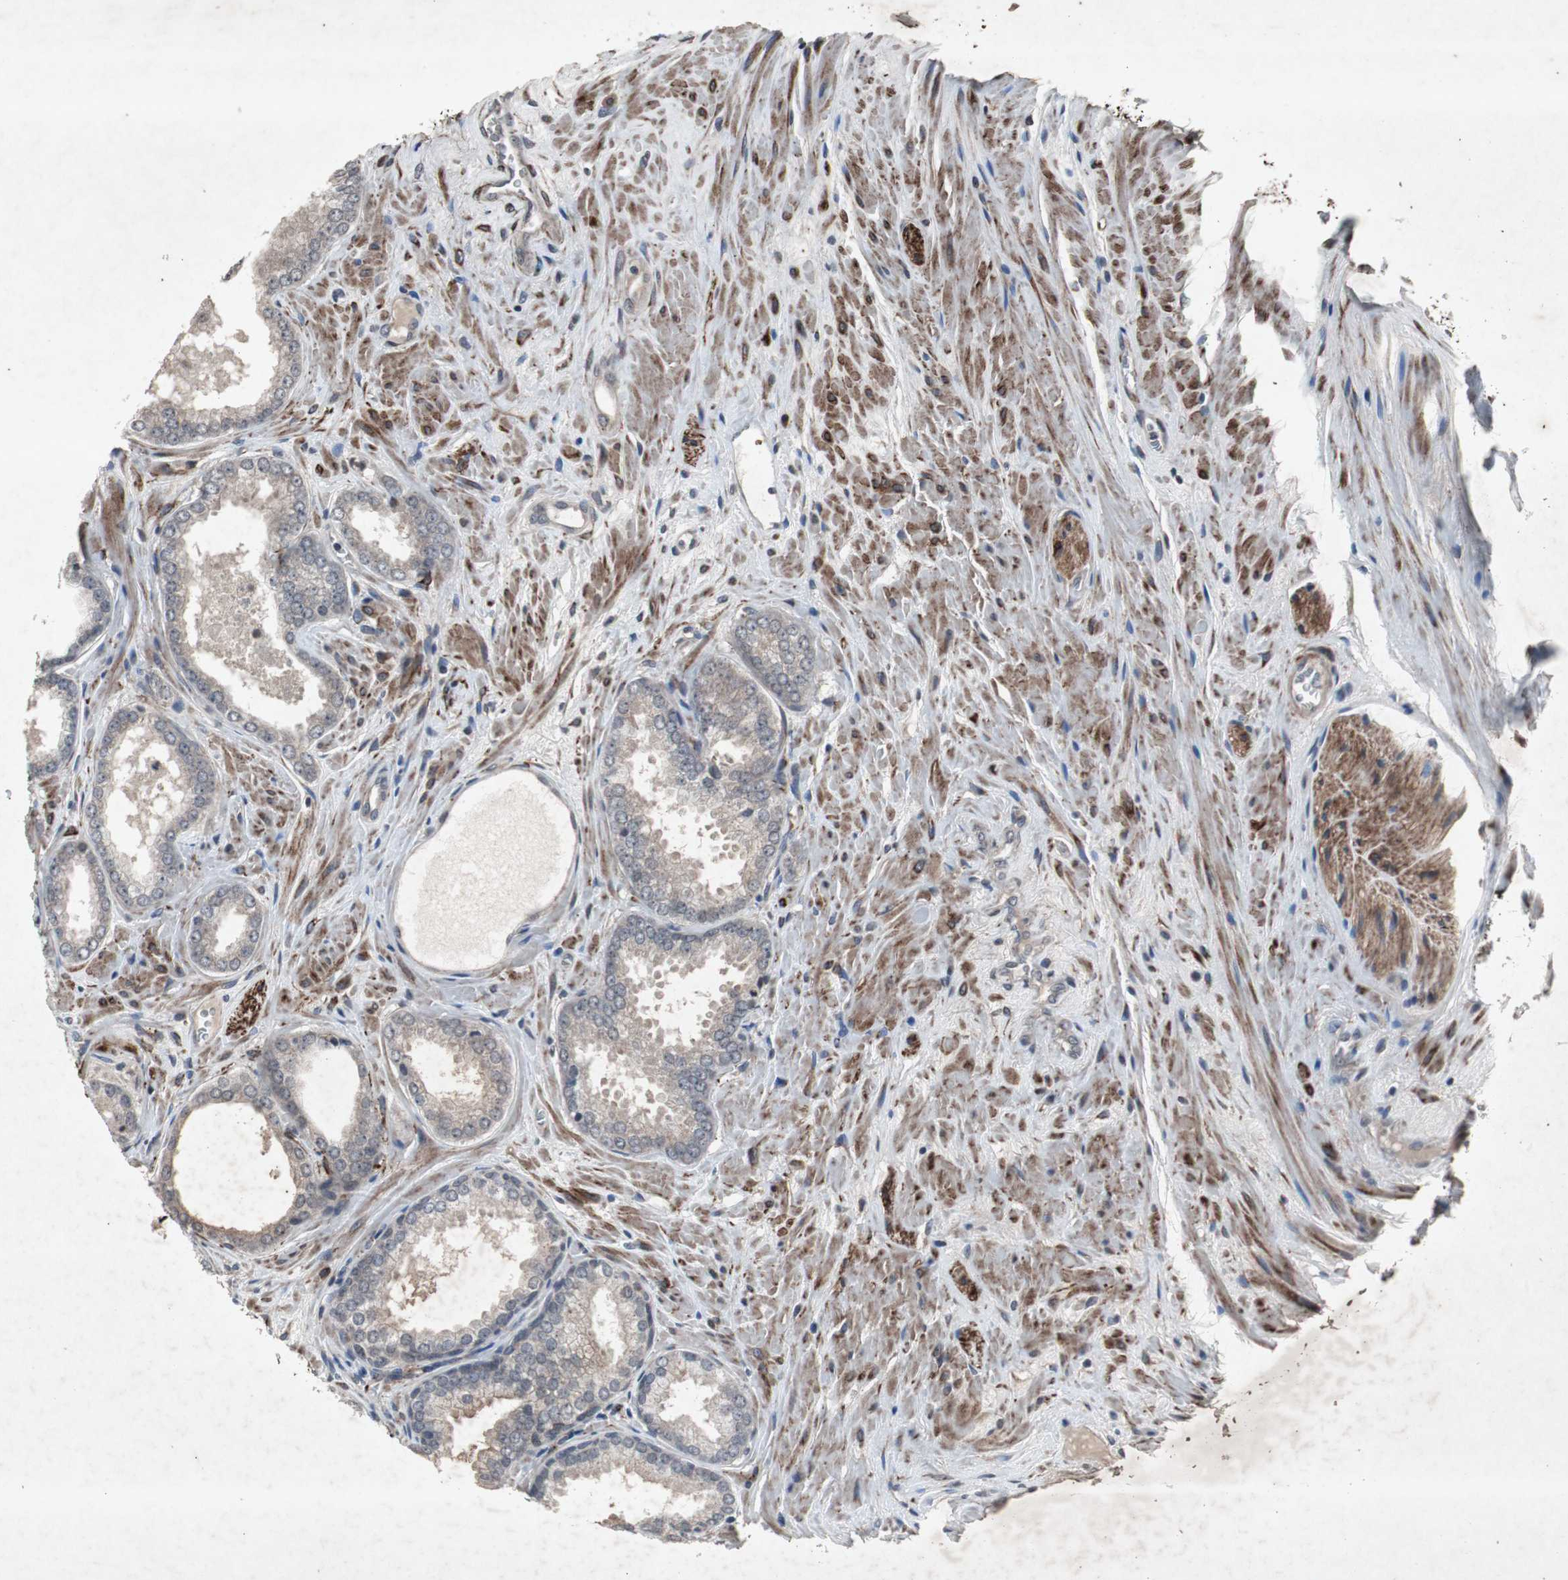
{"staining": {"intensity": "weak", "quantity": ">75%", "location": "cytoplasmic/membranous"}, "tissue": "prostate cancer", "cell_type": "Tumor cells", "image_type": "cancer", "snomed": [{"axis": "morphology", "description": "Adenocarcinoma, Low grade"}, {"axis": "topography", "description": "Prostate"}], "caption": "This is an image of immunohistochemistry staining of adenocarcinoma (low-grade) (prostate), which shows weak positivity in the cytoplasmic/membranous of tumor cells.", "gene": "CRADD", "patient": {"sex": "male", "age": 60}}